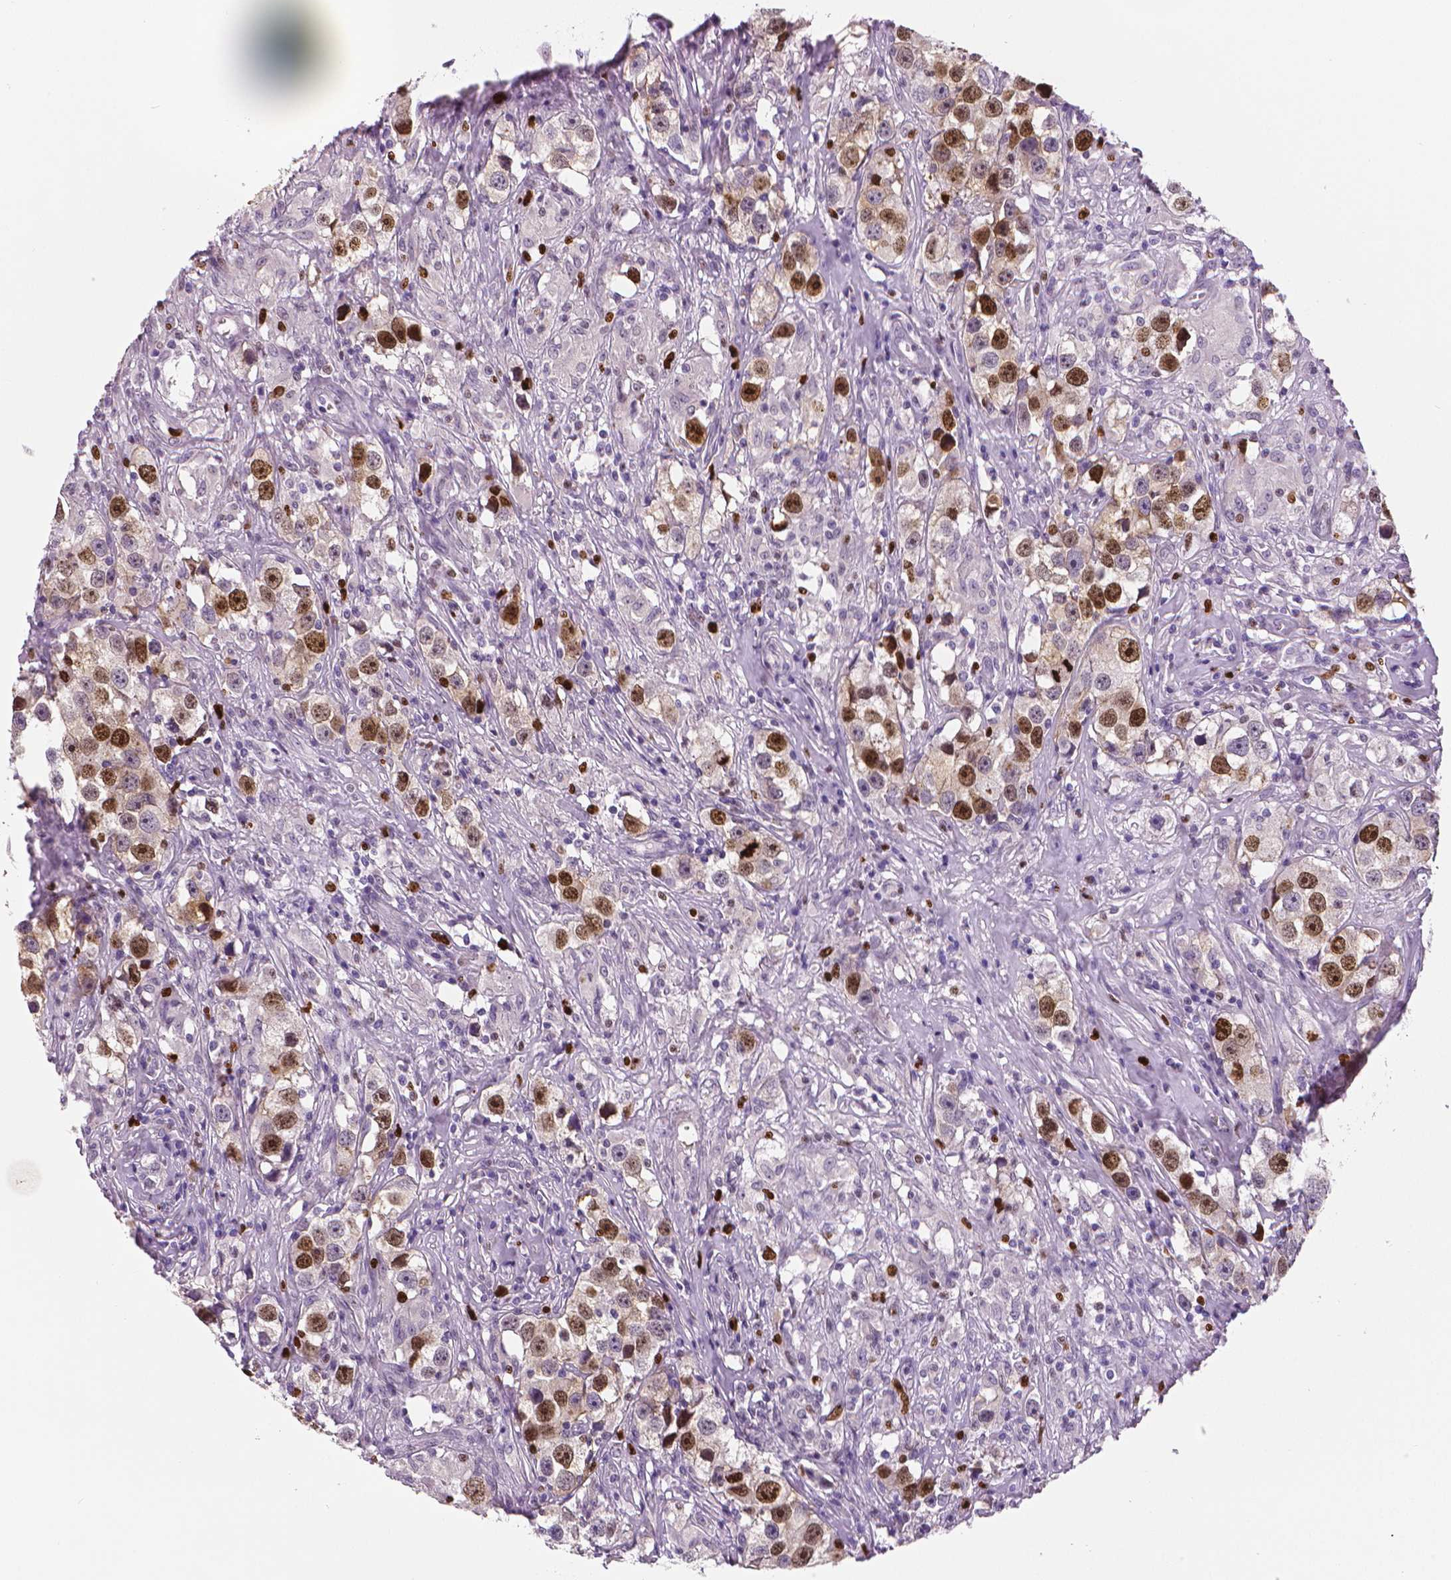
{"staining": {"intensity": "strong", "quantity": ">75%", "location": "nuclear"}, "tissue": "testis cancer", "cell_type": "Tumor cells", "image_type": "cancer", "snomed": [{"axis": "morphology", "description": "Seminoma, NOS"}, {"axis": "topography", "description": "Testis"}], "caption": "Tumor cells display high levels of strong nuclear expression in about >75% of cells in testis seminoma.", "gene": "MKI67", "patient": {"sex": "male", "age": 49}}